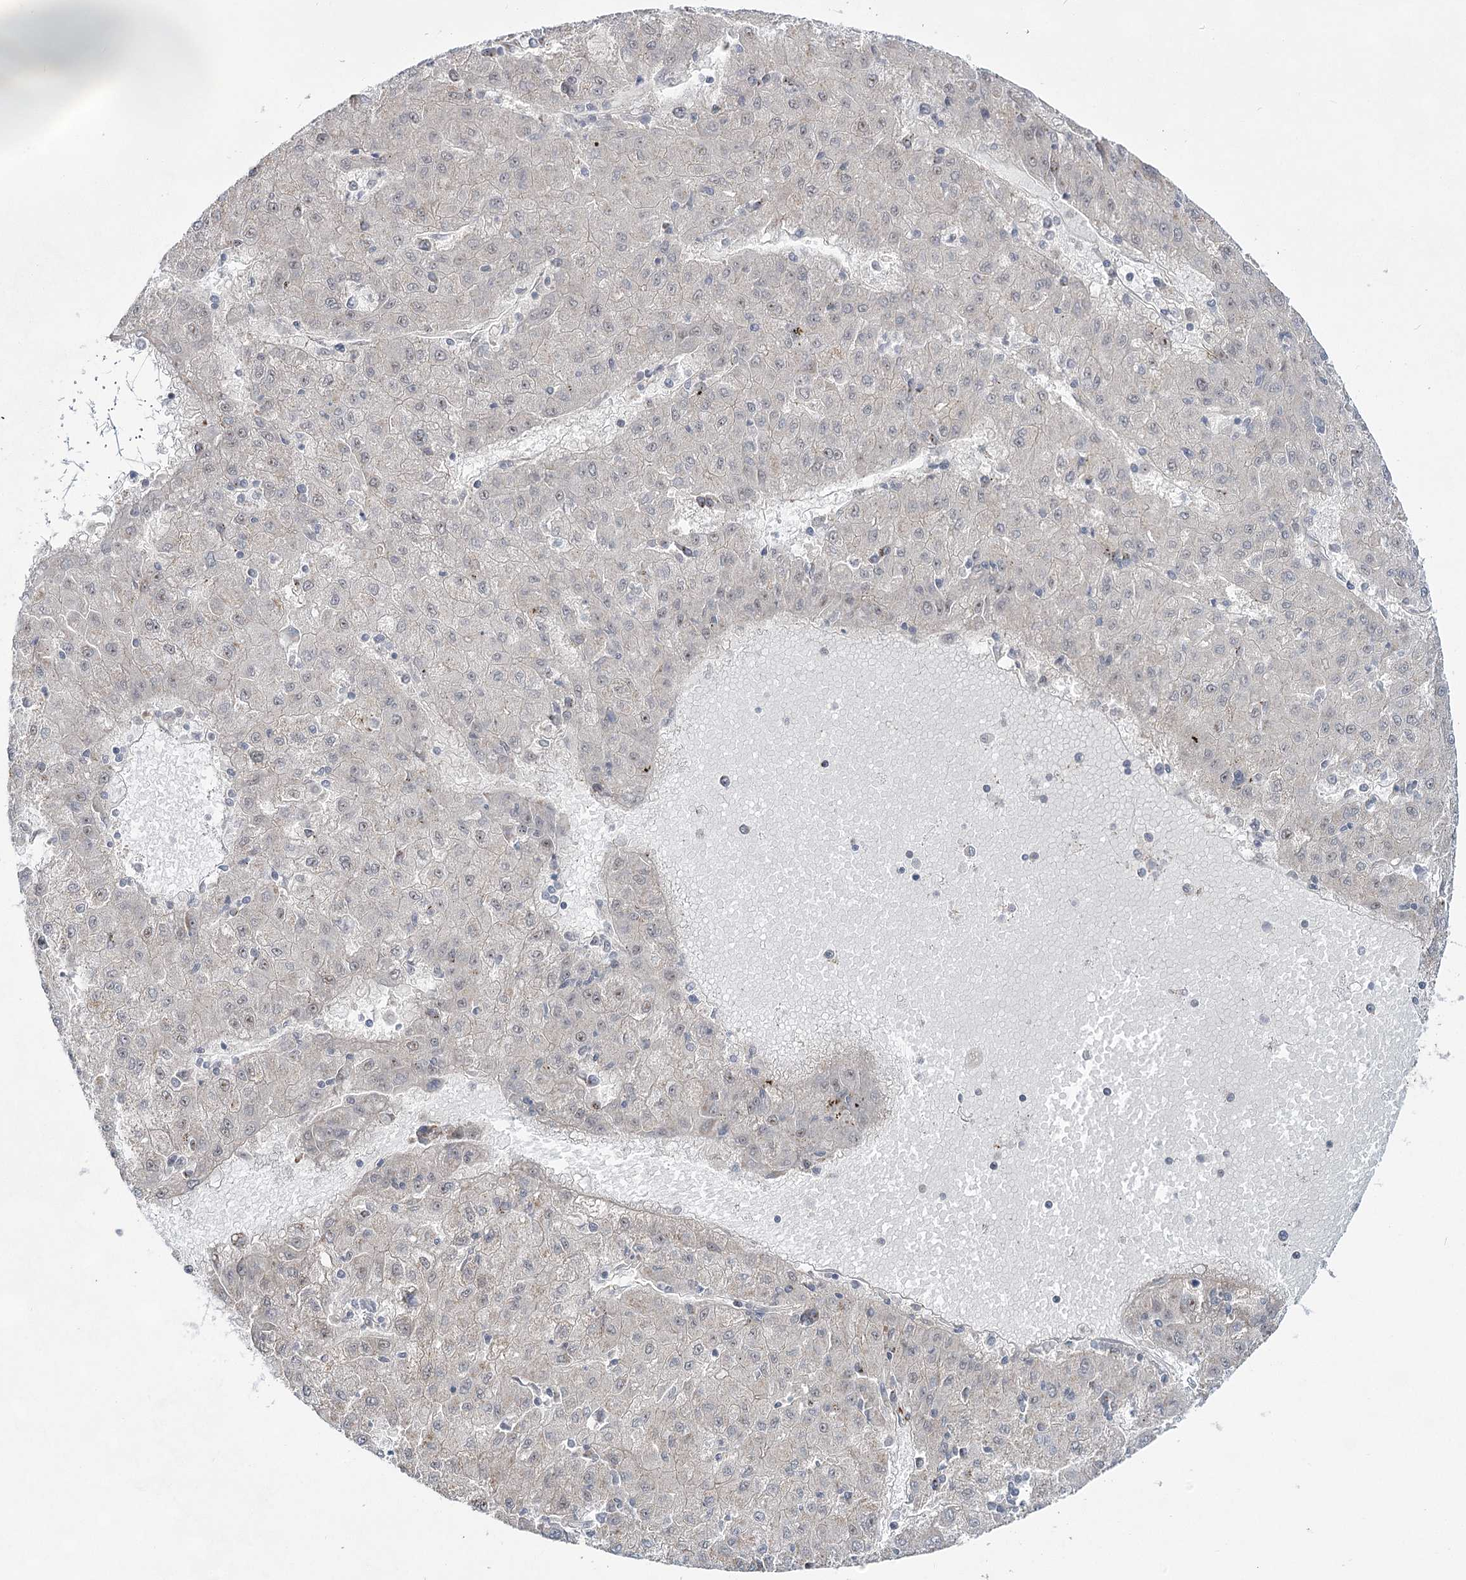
{"staining": {"intensity": "negative", "quantity": "none", "location": "none"}, "tissue": "liver cancer", "cell_type": "Tumor cells", "image_type": "cancer", "snomed": [{"axis": "morphology", "description": "Carcinoma, Hepatocellular, NOS"}, {"axis": "topography", "description": "Liver"}], "caption": "This image is of liver cancer (hepatocellular carcinoma) stained with immunohistochemistry (IHC) to label a protein in brown with the nuclei are counter-stained blue. There is no positivity in tumor cells.", "gene": "CWF19L1", "patient": {"sex": "male", "age": 72}}